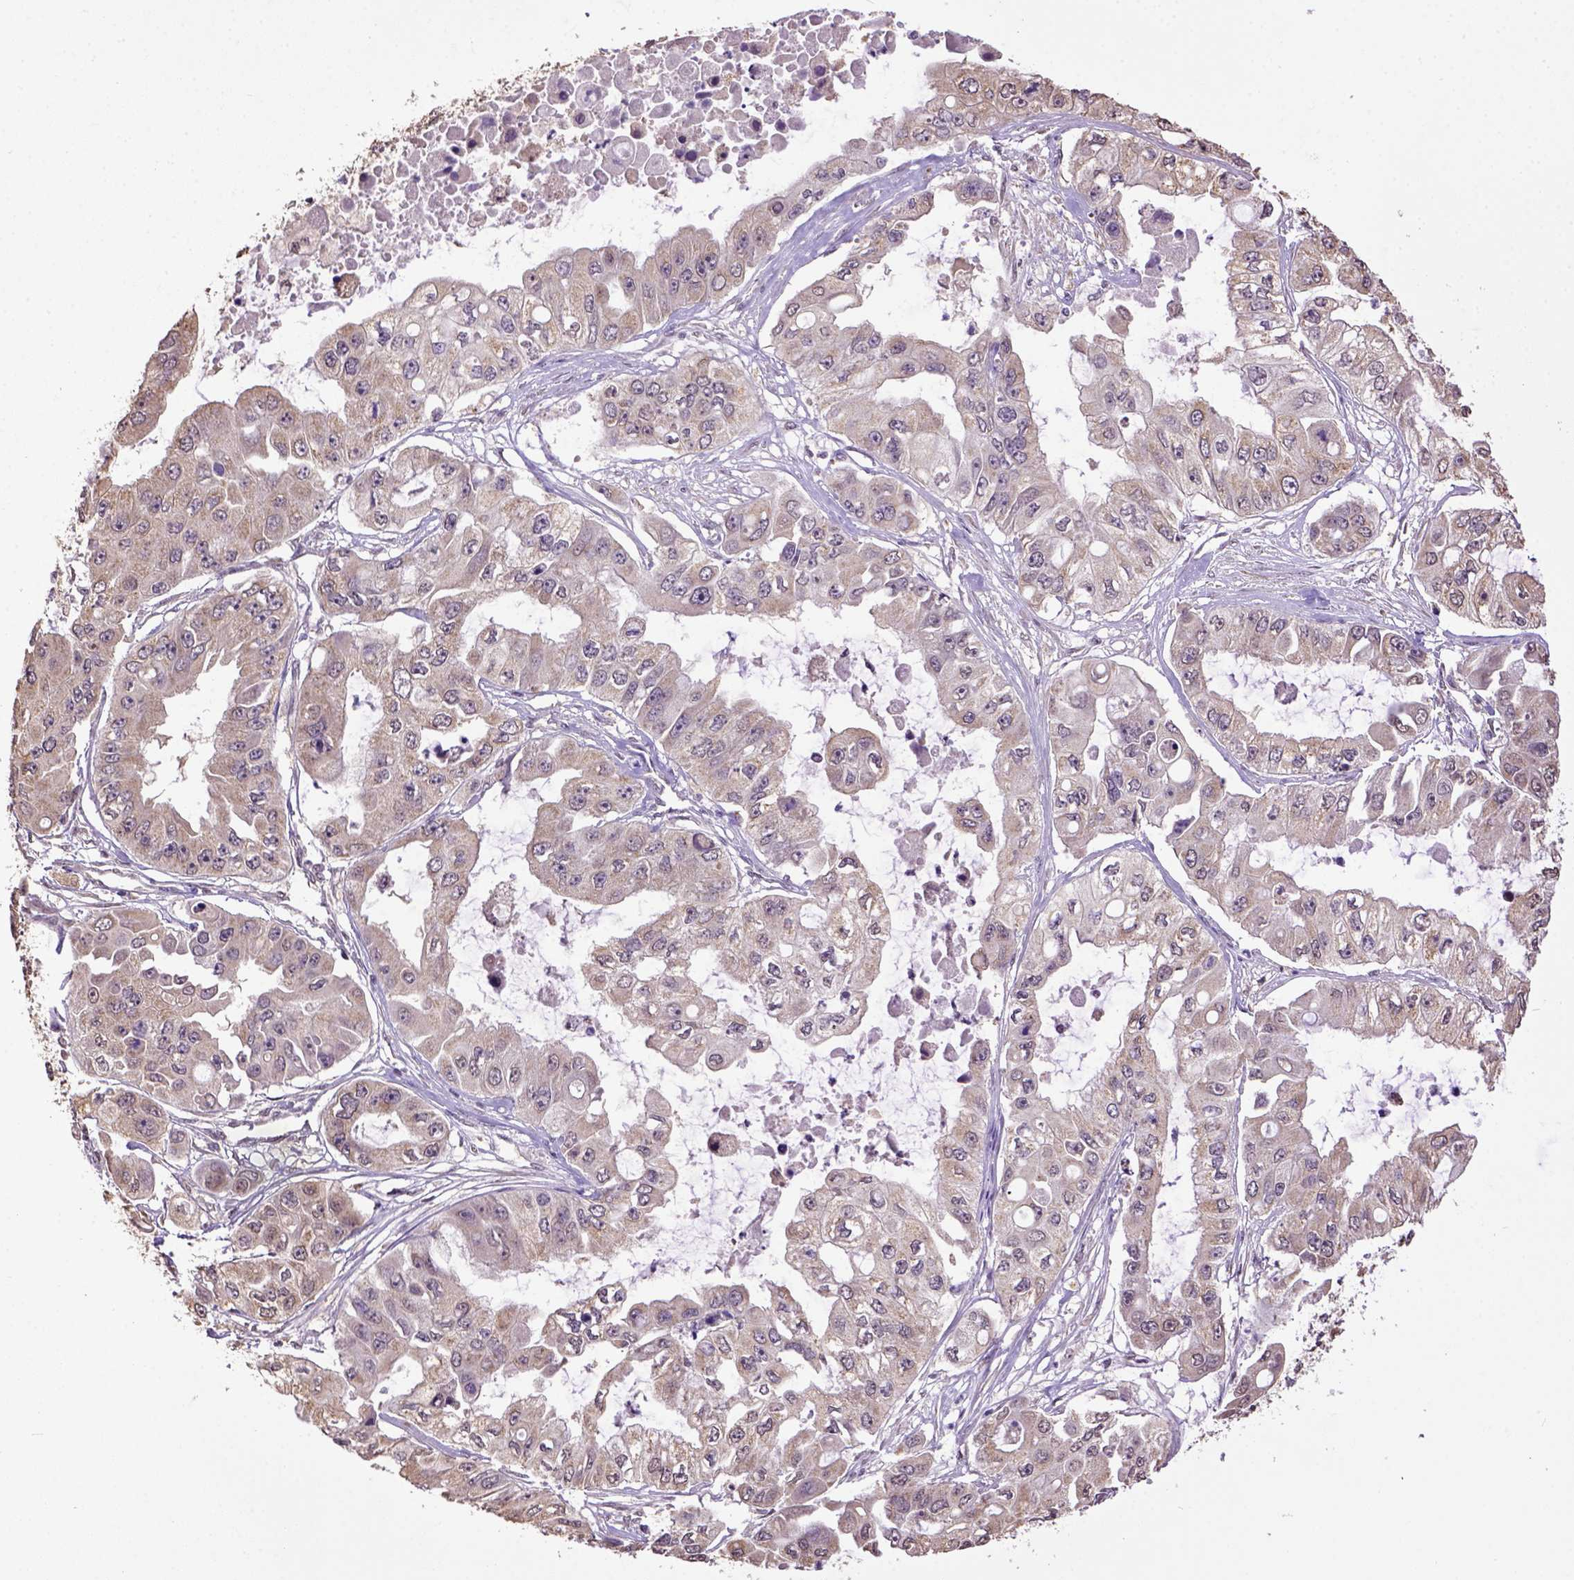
{"staining": {"intensity": "weak", "quantity": "25%-75%", "location": "cytoplasmic/membranous"}, "tissue": "ovarian cancer", "cell_type": "Tumor cells", "image_type": "cancer", "snomed": [{"axis": "morphology", "description": "Cystadenocarcinoma, serous, NOS"}, {"axis": "topography", "description": "Ovary"}], "caption": "Protein positivity by IHC exhibits weak cytoplasmic/membranous positivity in about 25%-75% of tumor cells in ovarian serous cystadenocarcinoma.", "gene": "WDR17", "patient": {"sex": "female", "age": 56}}